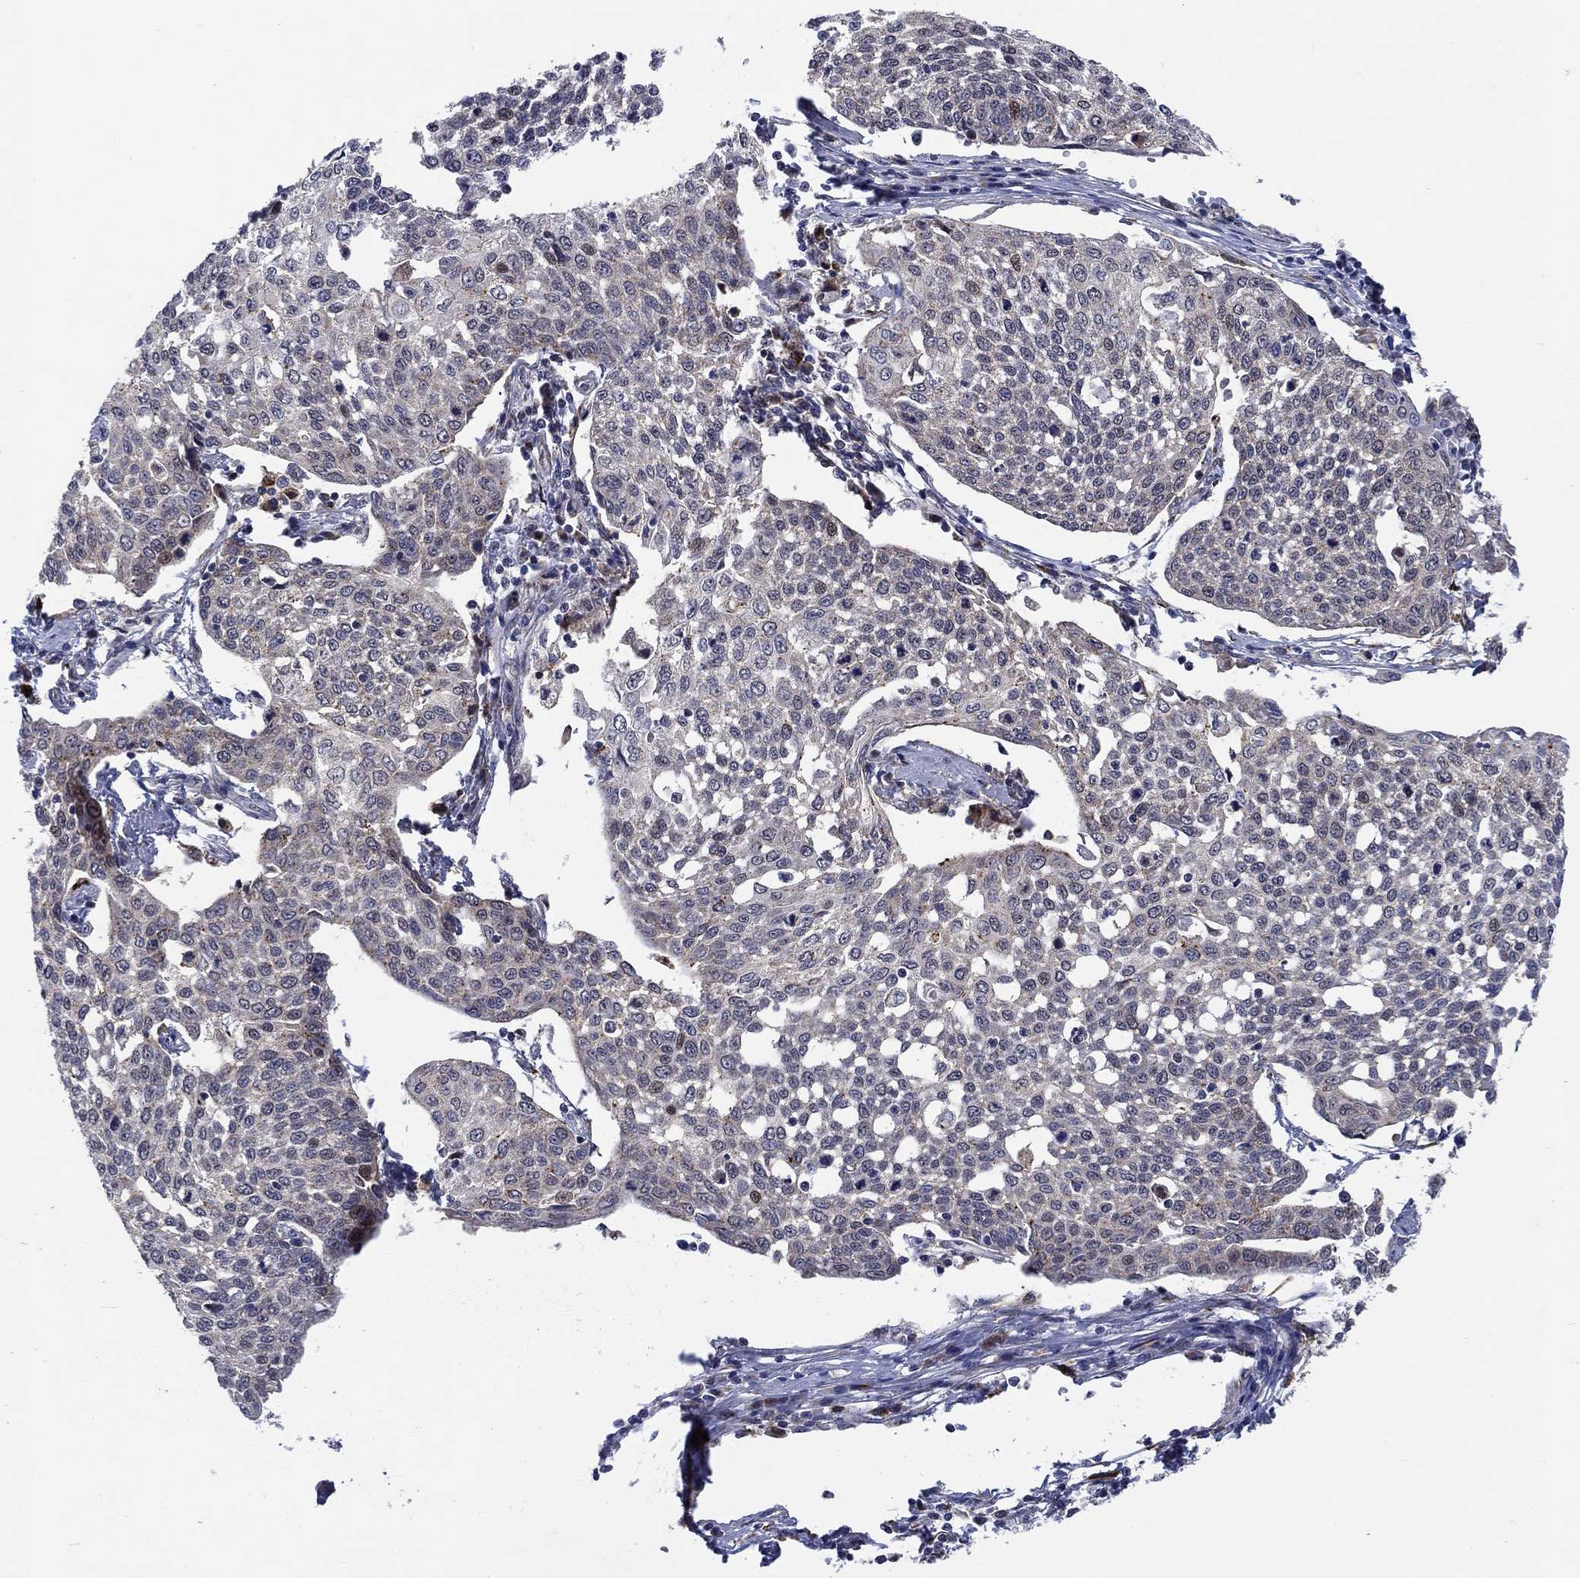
{"staining": {"intensity": "negative", "quantity": "none", "location": "none"}, "tissue": "cervical cancer", "cell_type": "Tumor cells", "image_type": "cancer", "snomed": [{"axis": "morphology", "description": "Squamous cell carcinoma, NOS"}, {"axis": "topography", "description": "Cervix"}], "caption": "Human squamous cell carcinoma (cervical) stained for a protein using IHC shows no staining in tumor cells.", "gene": "SLC35F2", "patient": {"sex": "female", "age": 34}}